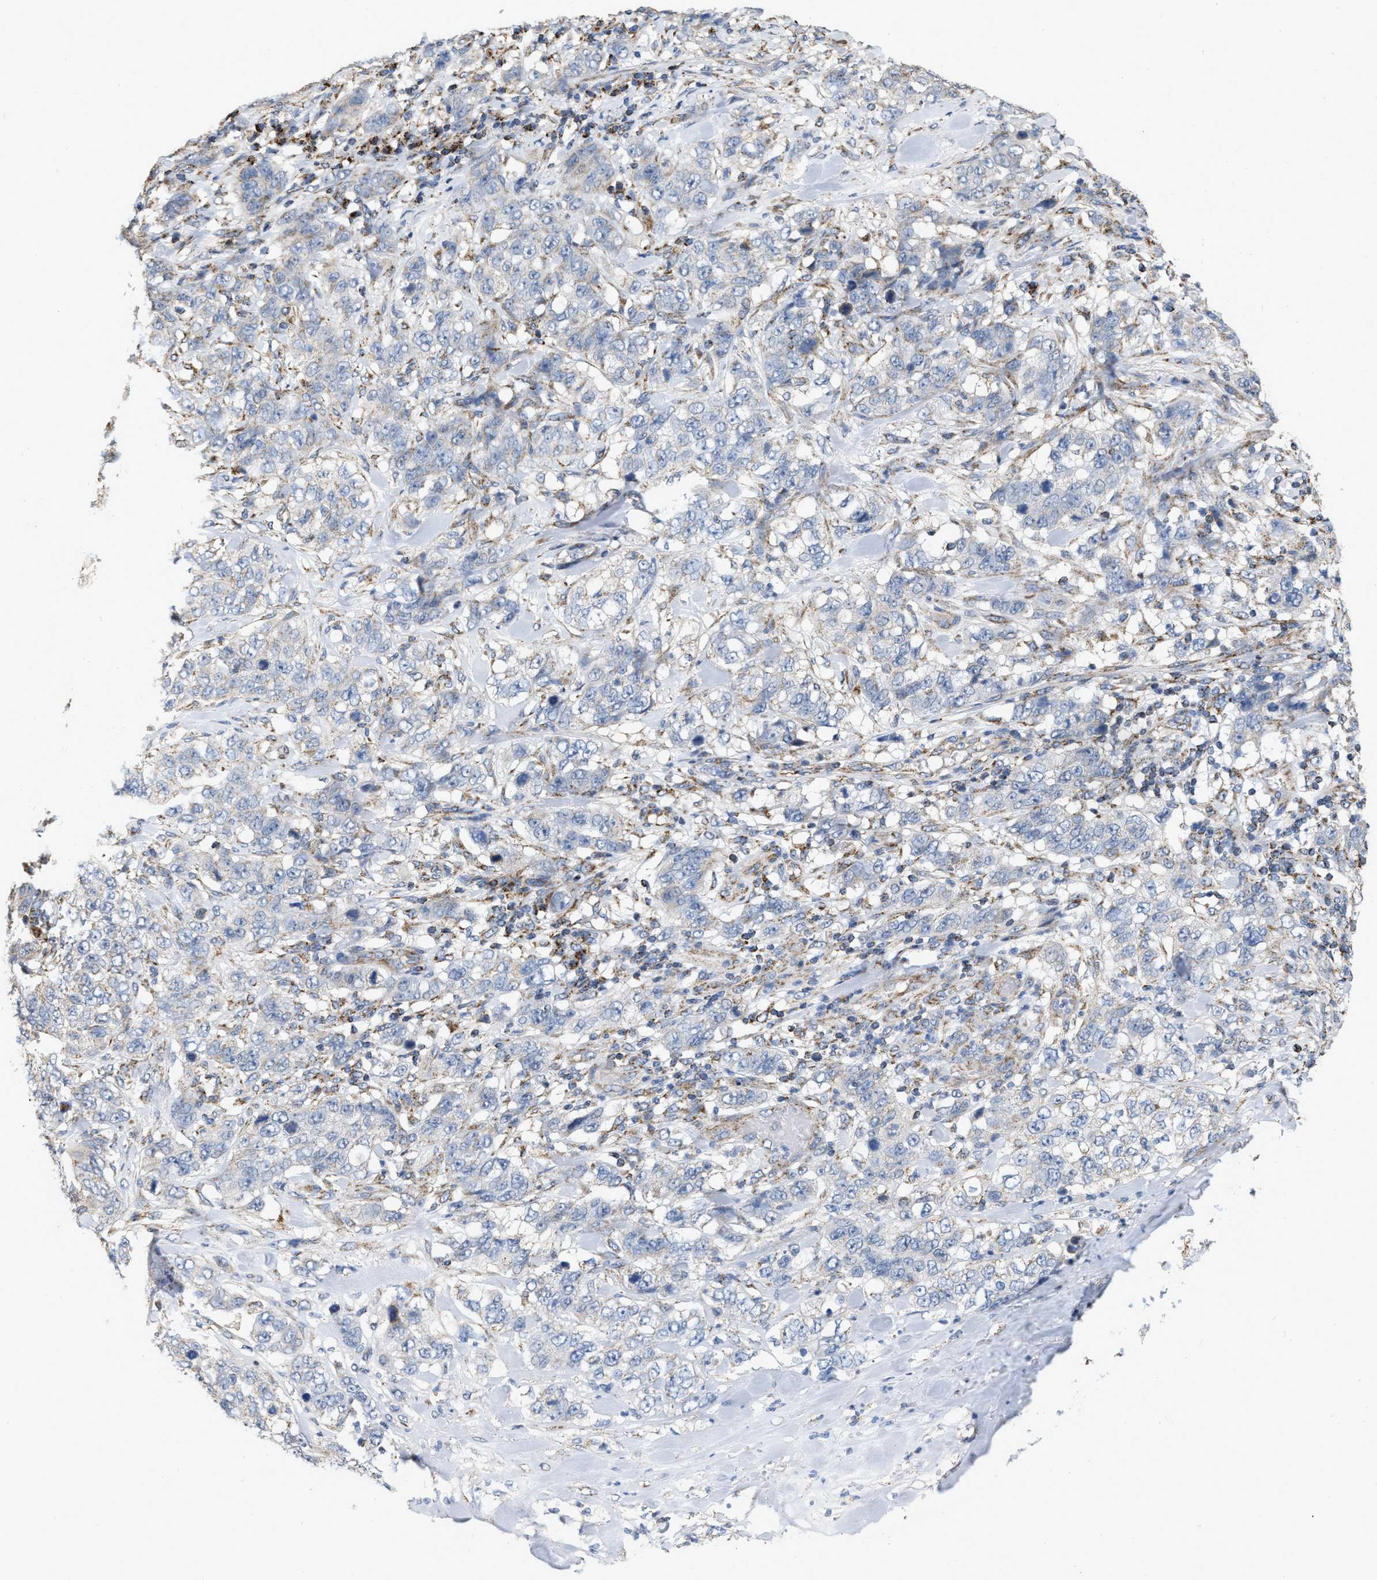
{"staining": {"intensity": "negative", "quantity": "none", "location": "none"}, "tissue": "stomach cancer", "cell_type": "Tumor cells", "image_type": "cancer", "snomed": [{"axis": "morphology", "description": "Adenocarcinoma, NOS"}, {"axis": "topography", "description": "Stomach"}], "caption": "The histopathology image exhibits no significant staining in tumor cells of stomach cancer (adenocarcinoma).", "gene": "CBLB", "patient": {"sex": "male", "age": 48}}